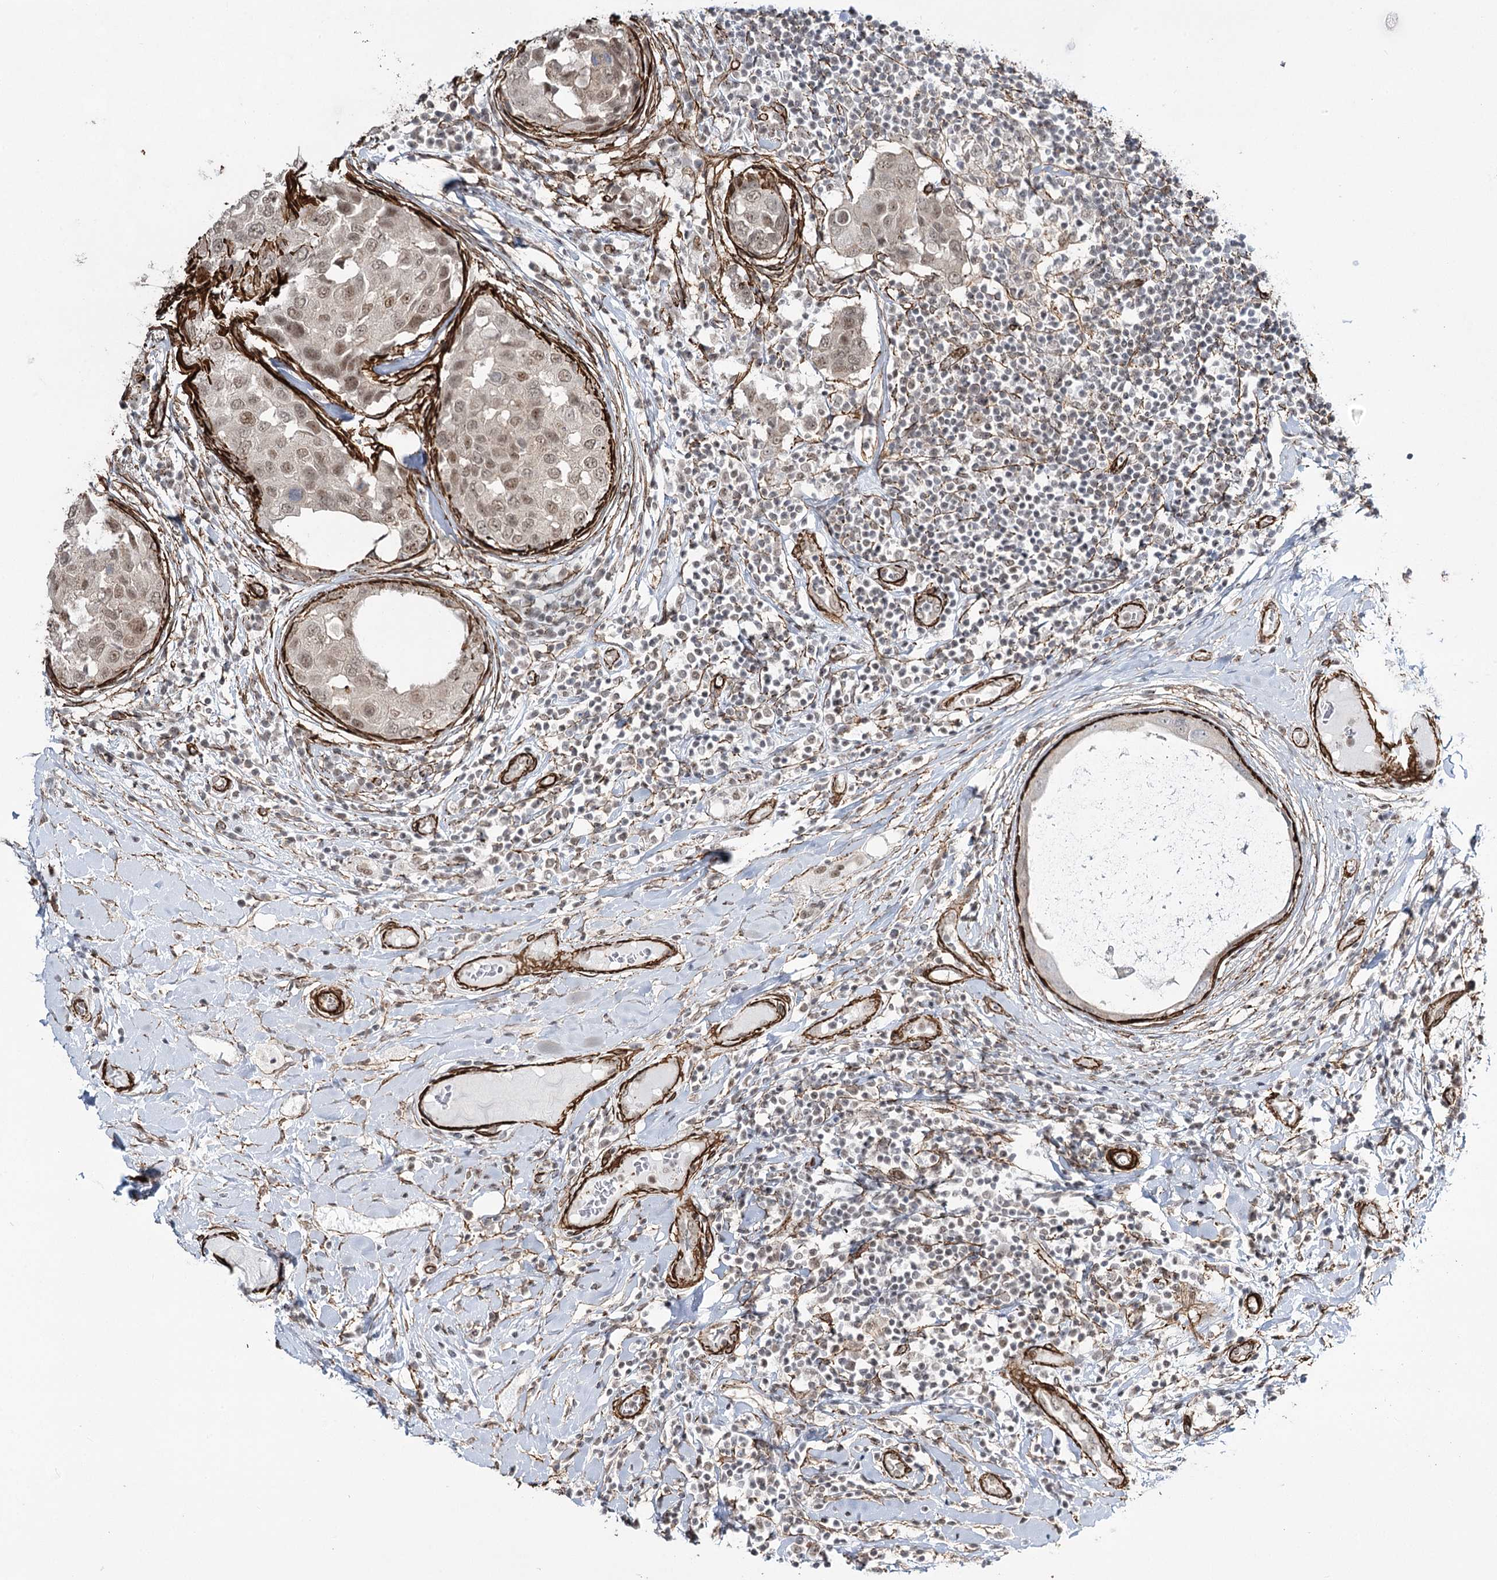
{"staining": {"intensity": "moderate", "quantity": "<25%", "location": "cytoplasmic/membranous,nuclear"}, "tissue": "breast cancer", "cell_type": "Tumor cells", "image_type": "cancer", "snomed": [{"axis": "morphology", "description": "Duct carcinoma"}, {"axis": "topography", "description": "Breast"}], "caption": "Breast cancer (invasive ductal carcinoma) tissue reveals moderate cytoplasmic/membranous and nuclear staining in approximately <25% of tumor cells (DAB (3,3'-diaminobenzidine) IHC, brown staining for protein, blue staining for nuclei).", "gene": "CWF19L1", "patient": {"sex": "female", "age": 27}}